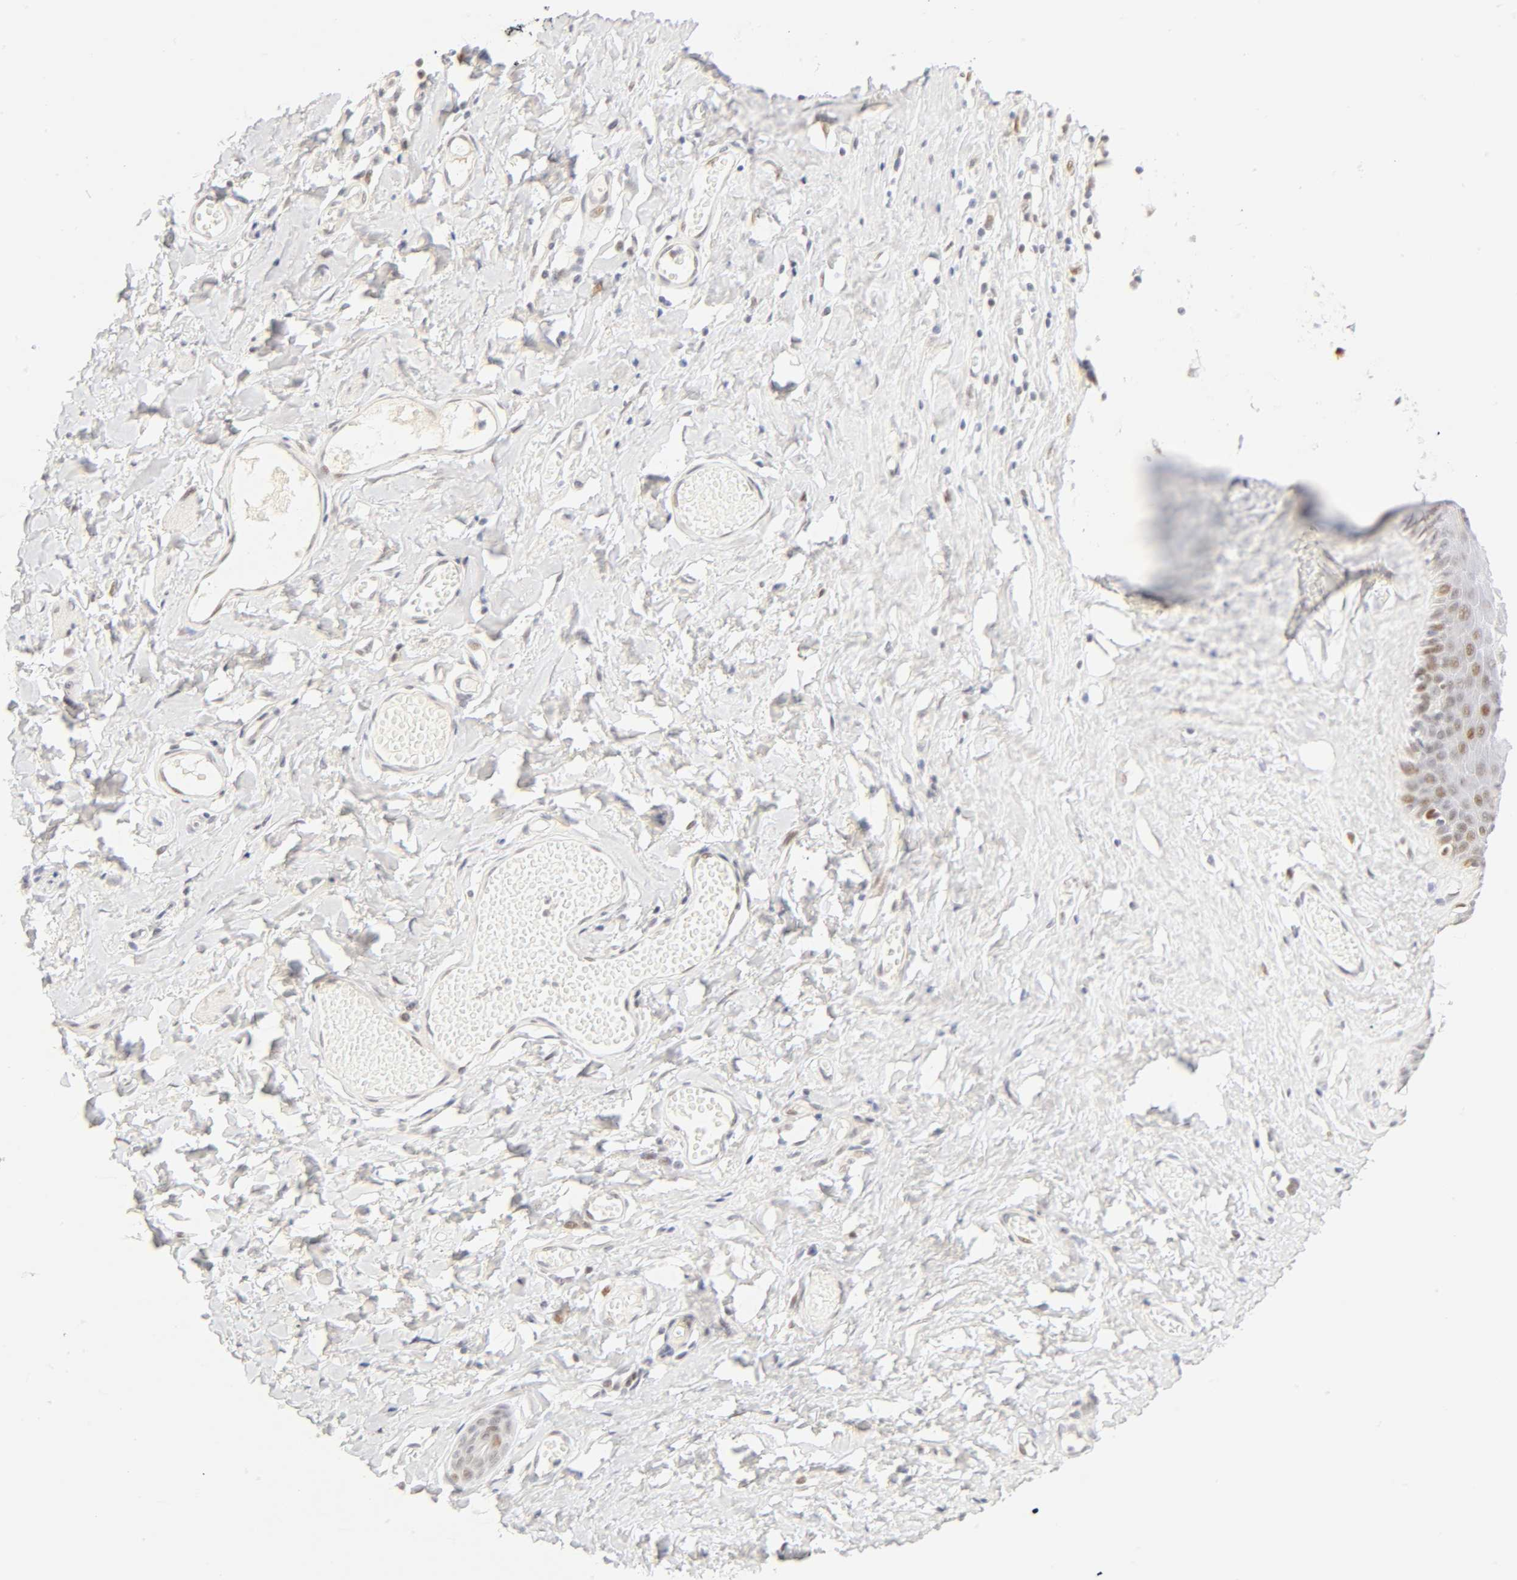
{"staining": {"intensity": "moderate", "quantity": "25%-75%", "location": "nuclear"}, "tissue": "skin", "cell_type": "Epidermal cells", "image_type": "normal", "snomed": [{"axis": "morphology", "description": "Normal tissue, NOS"}, {"axis": "morphology", "description": "Inflammation, NOS"}, {"axis": "topography", "description": "Vulva"}], "caption": "Immunohistochemical staining of benign skin displays medium levels of moderate nuclear staining in approximately 25%-75% of epidermal cells. (brown staining indicates protein expression, while blue staining denotes nuclei).", "gene": "MNAT1", "patient": {"sex": "female", "age": 84}}